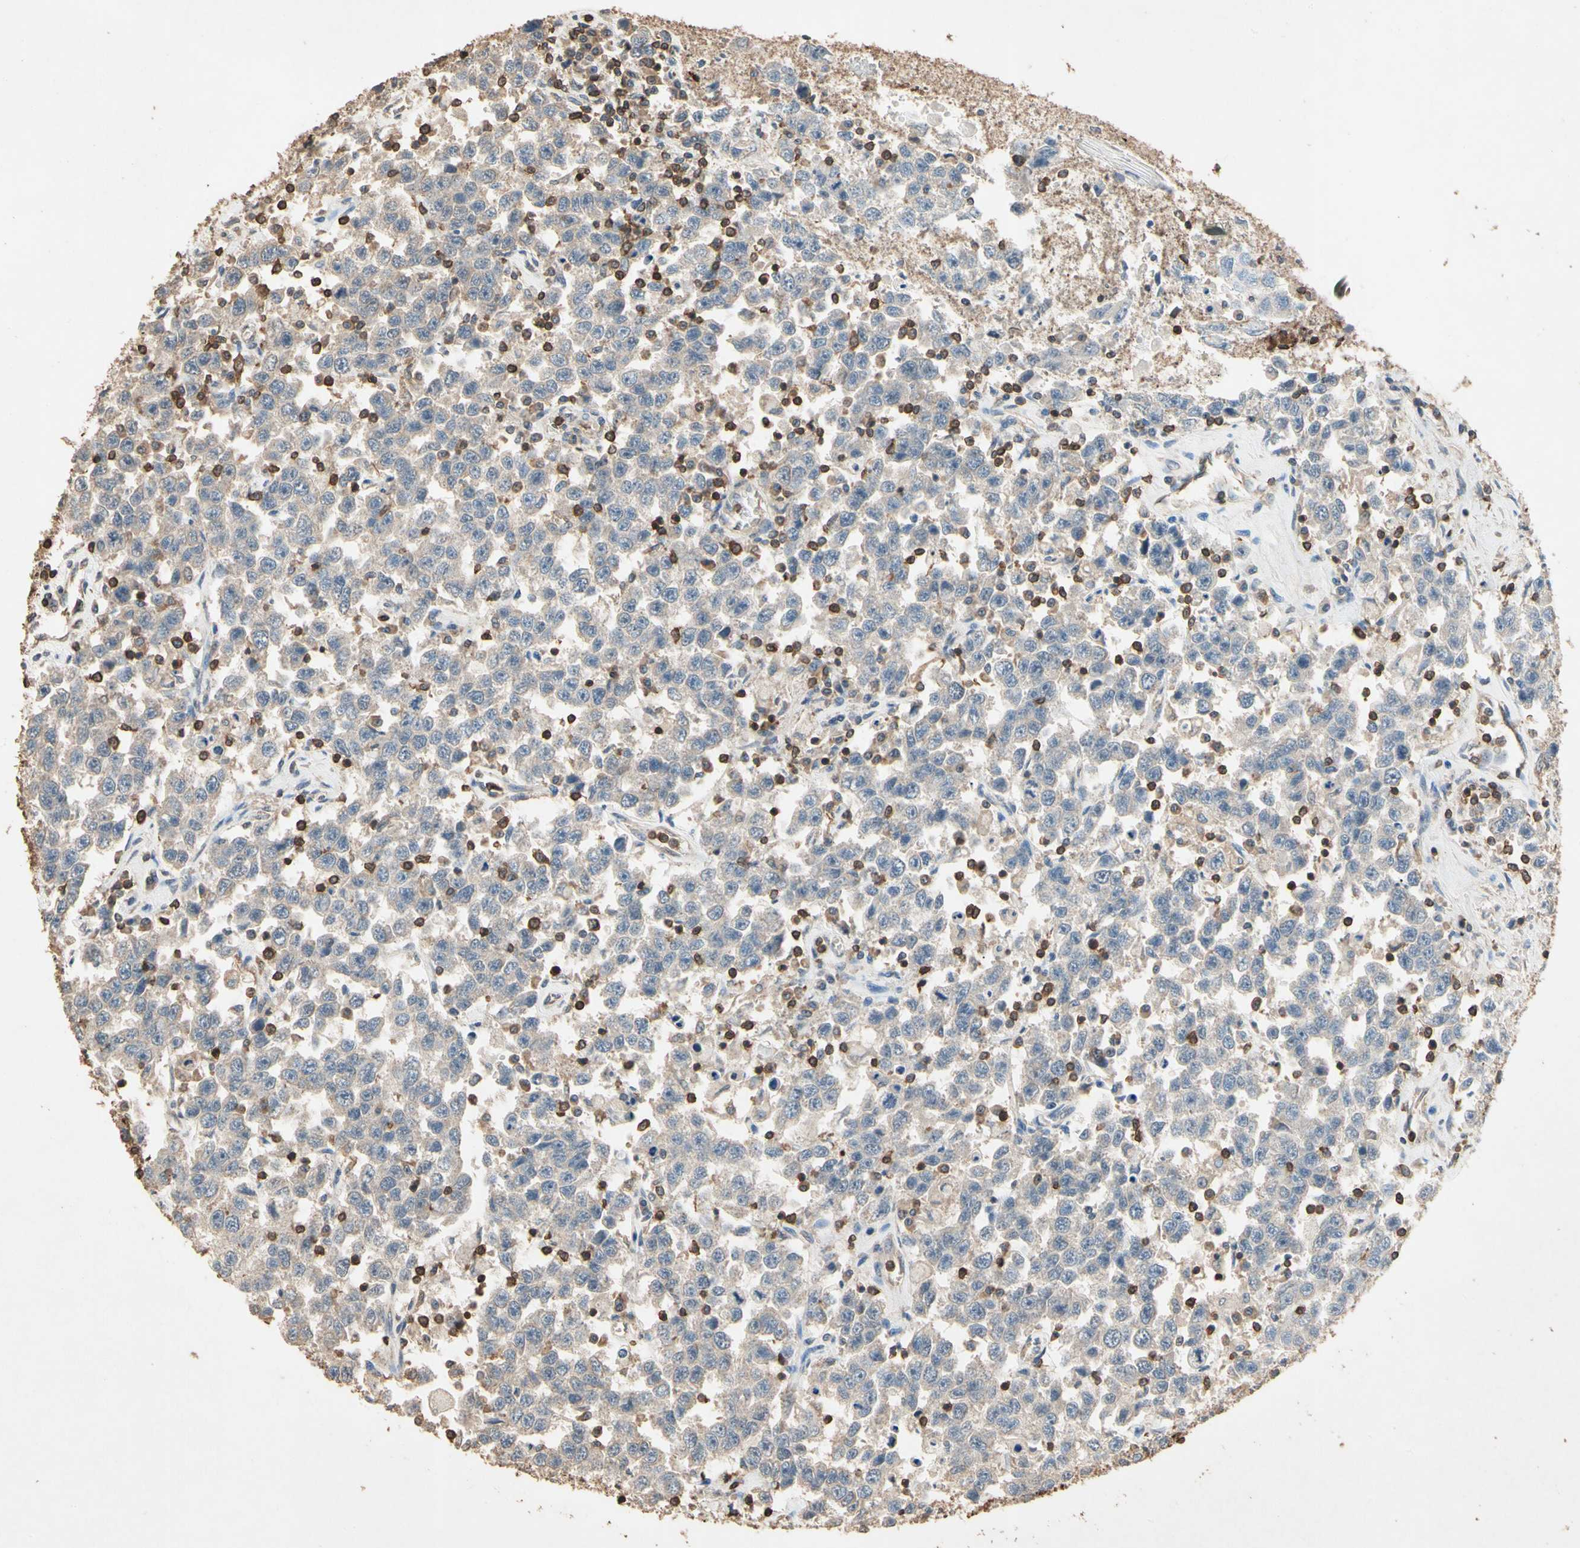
{"staining": {"intensity": "negative", "quantity": "none", "location": "none"}, "tissue": "testis cancer", "cell_type": "Tumor cells", "image_type": "cancer", "snomed": [{"axis": "morphology", "description": "Seminoma, NOS"}, {"axis": "topography", "description": "Testis"}], "caption": "Immunohistochemistry (IHC) of human testis cancer (seminoma) displays no expression in tumor cells. The staining was performed using DAB to visualize the protein expression in brown, while the nuclei were stained in blue with hematoxylin (Magnification: 20x).", "gene": "MAP3K10", "patient": {"sex": "male", "age": 41}}